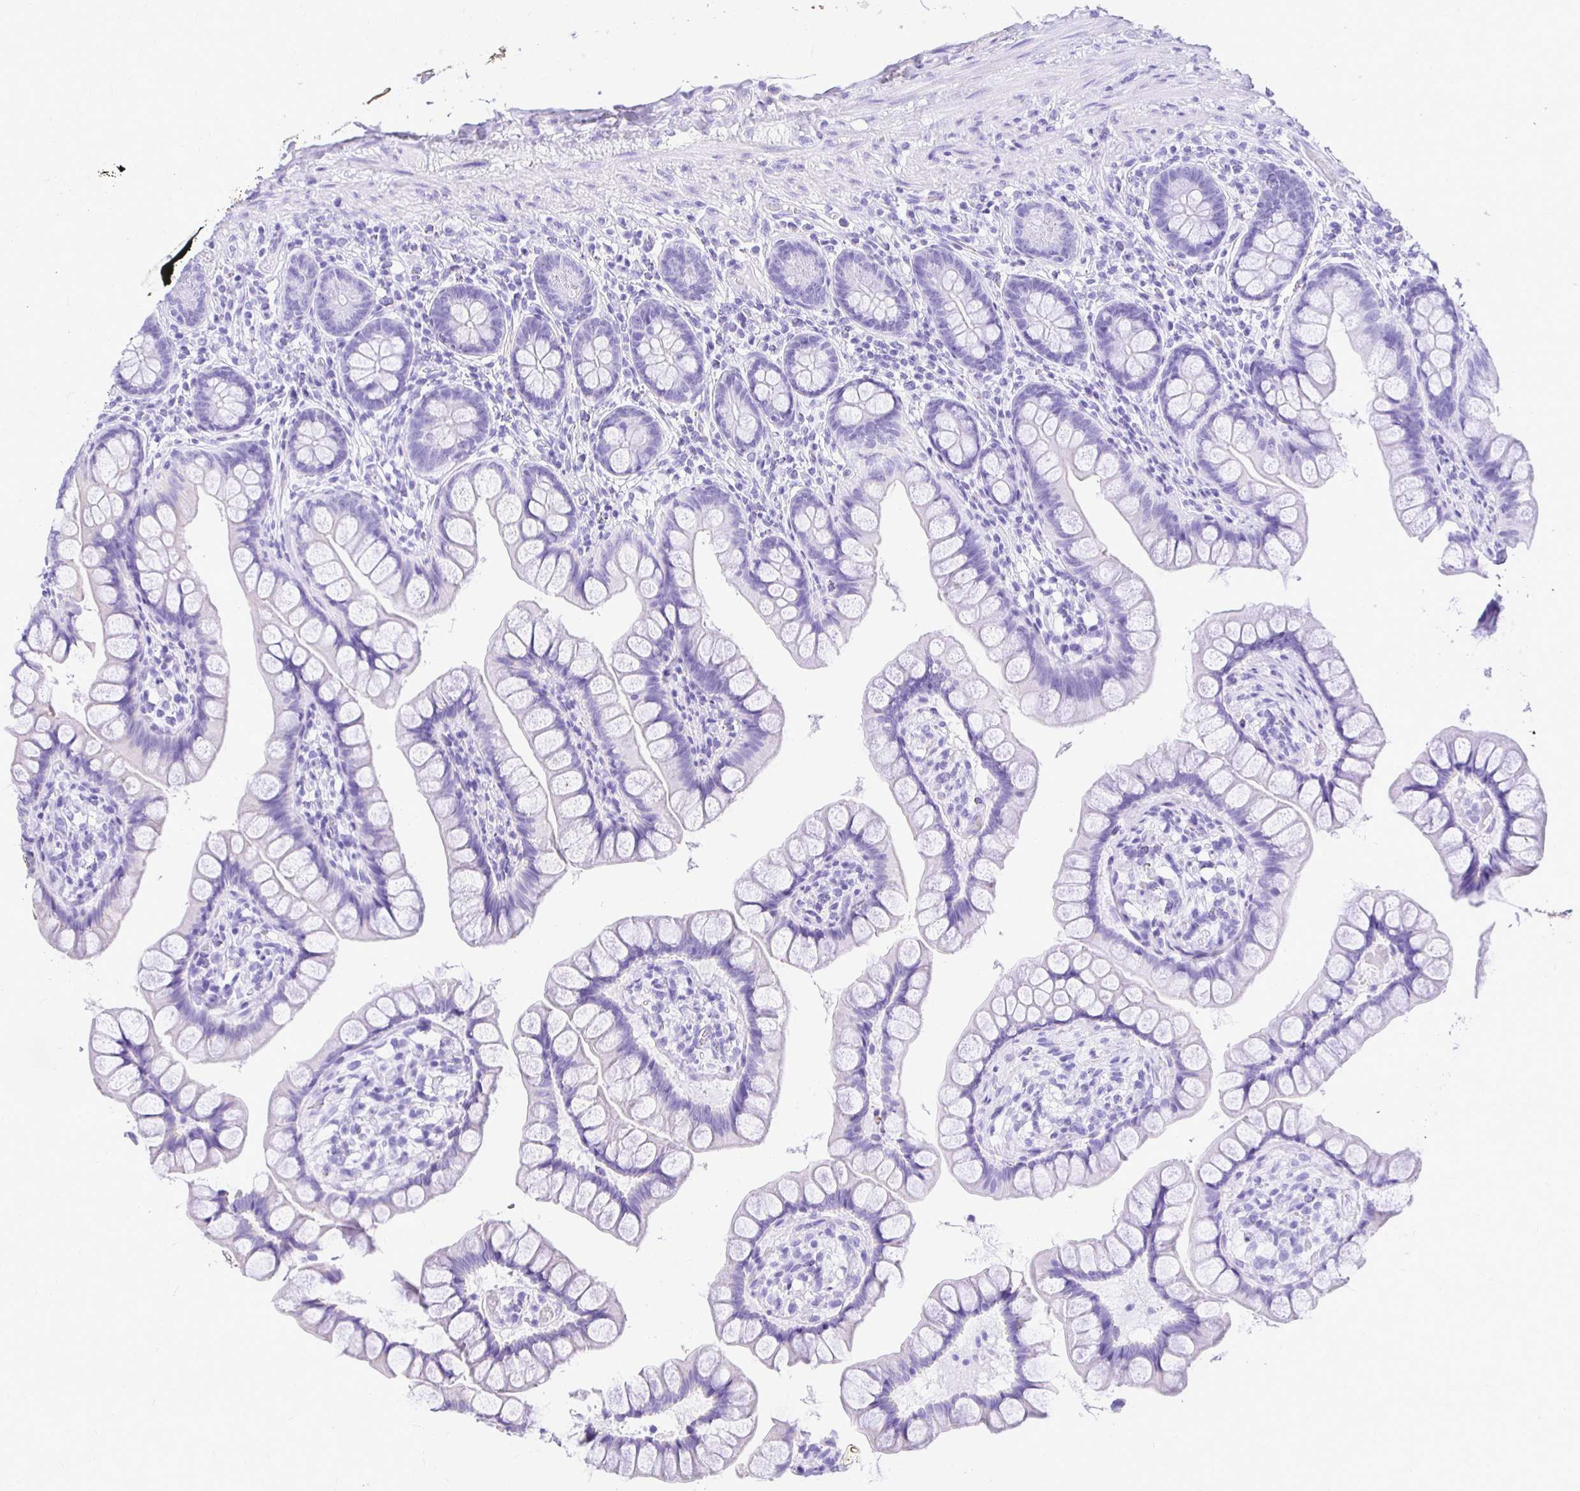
{"staining": {"intensity": "negative", "quantity": "none", "location": "none"}, "tissue": "small intestine", "cell_type": "Glandular cells", "image_type": "normal", "snomed": [{"axis": "morphology", "description": "Normal tissue, NOS"}, {"axis": "topography", "description": "Small intestine"}], "caption": "Small intestine was stained to show a protein in brown. There is no significant staining in glandular cells. The staining is performed using DAB brown chromogen with nuclei counter-stained in using hematoxylin.", "gene": "TAF1D", "patient": {"sex": "male", "age": 70}}